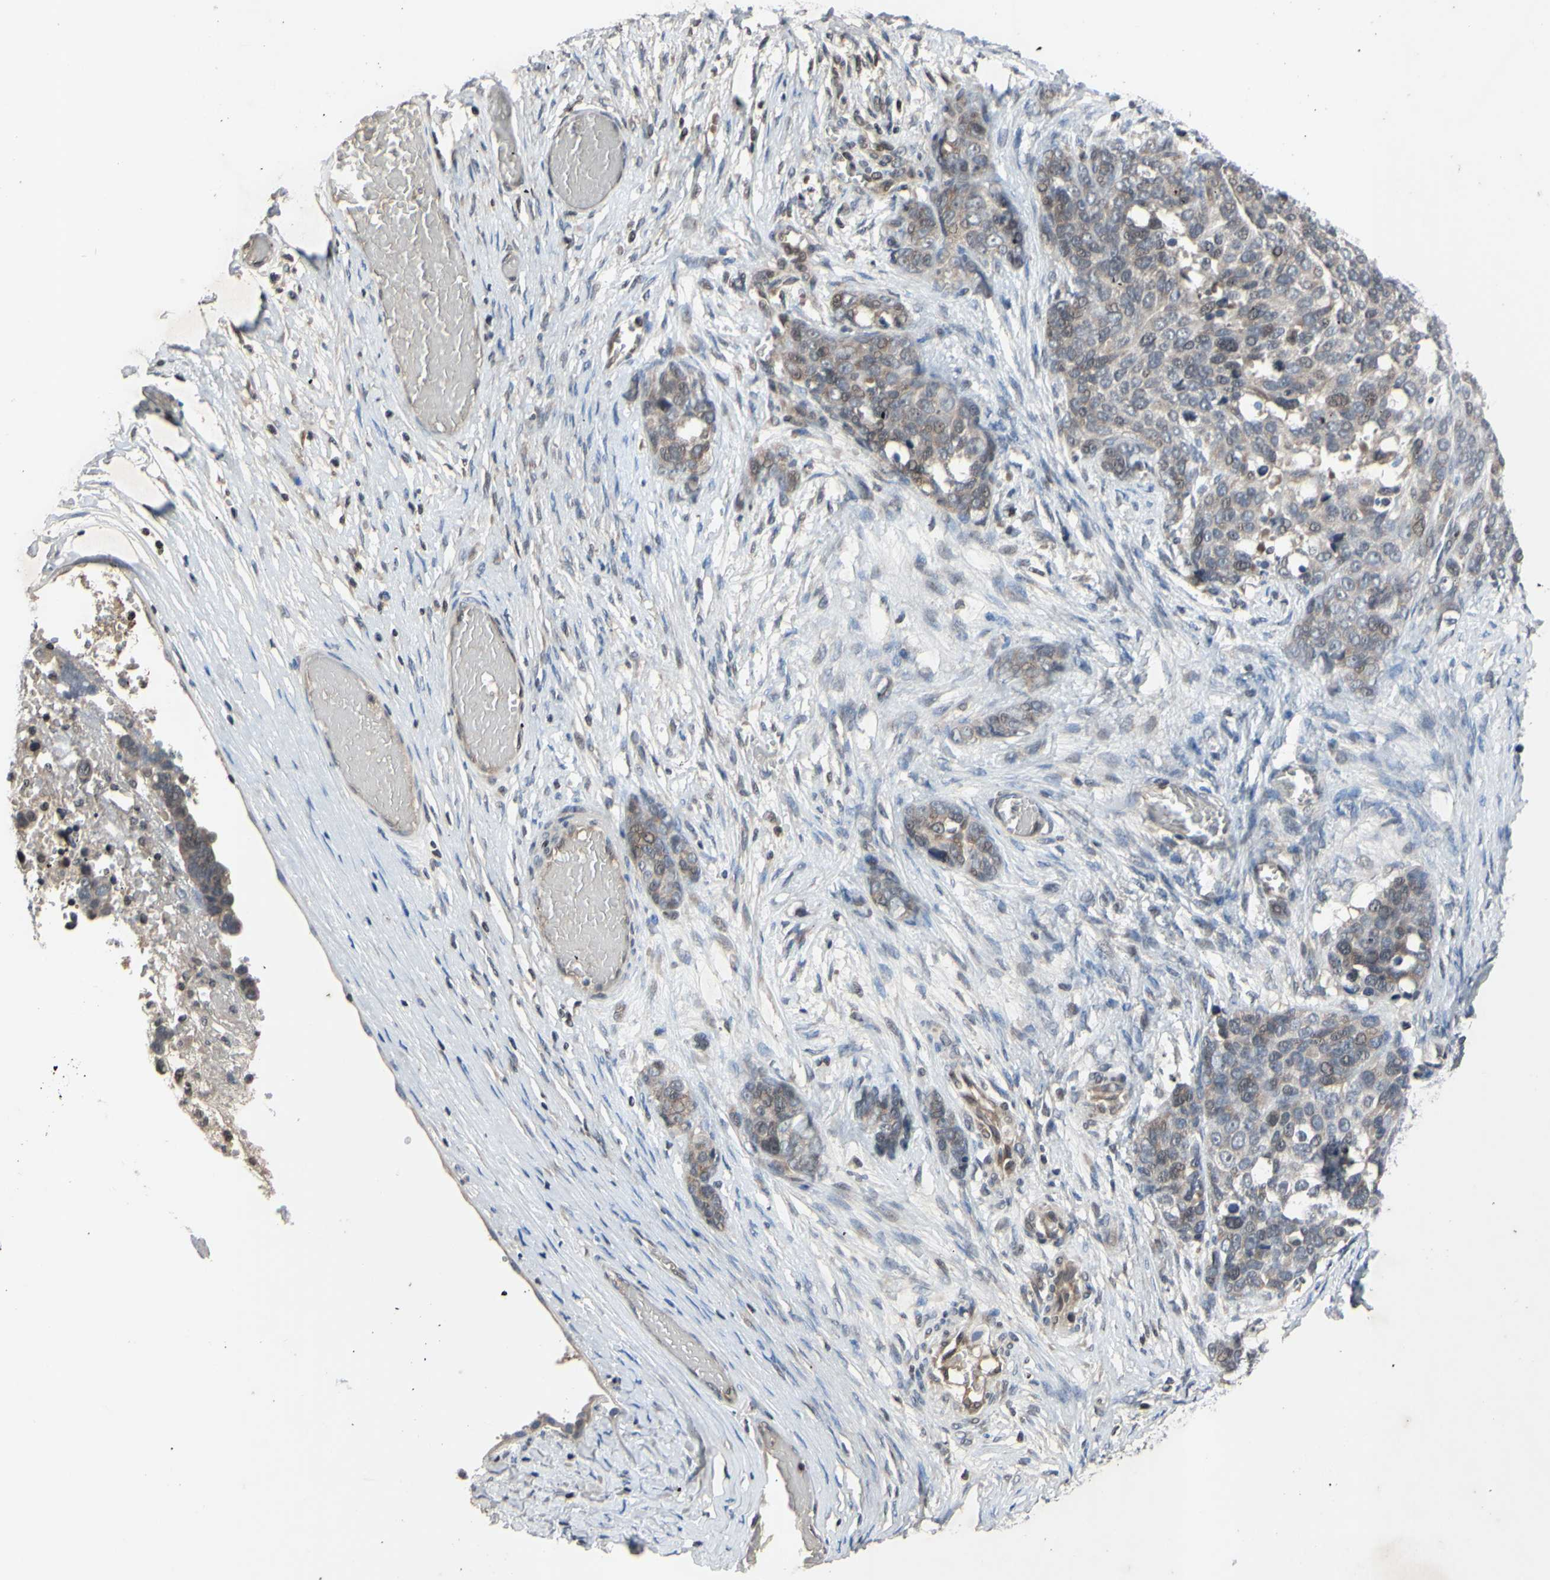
{"staining": {"intensity": "moderate", "quantity": "<25%", "location": "nuclear"}, "tissue": "ovarian cancer", "cell_type": "Tumor cells", "image_type": "cancer", "snomed": [{"axis": "morphology", "description": "Cystadenocarcinoma, serous, NOS"}, {"axis": "topography", "description": "Ovary"}], "caption": "Immunohistochemistry photomicrograph of neoplastic tissue: ovarian cancer stained using IHC shows low levels of moderate protein expression localized specifically in the nuclear of tumor cells, appearing as a nuclear brown color.", "gene": "ARG1", "patient": {"sex": "female", "age": 44}}